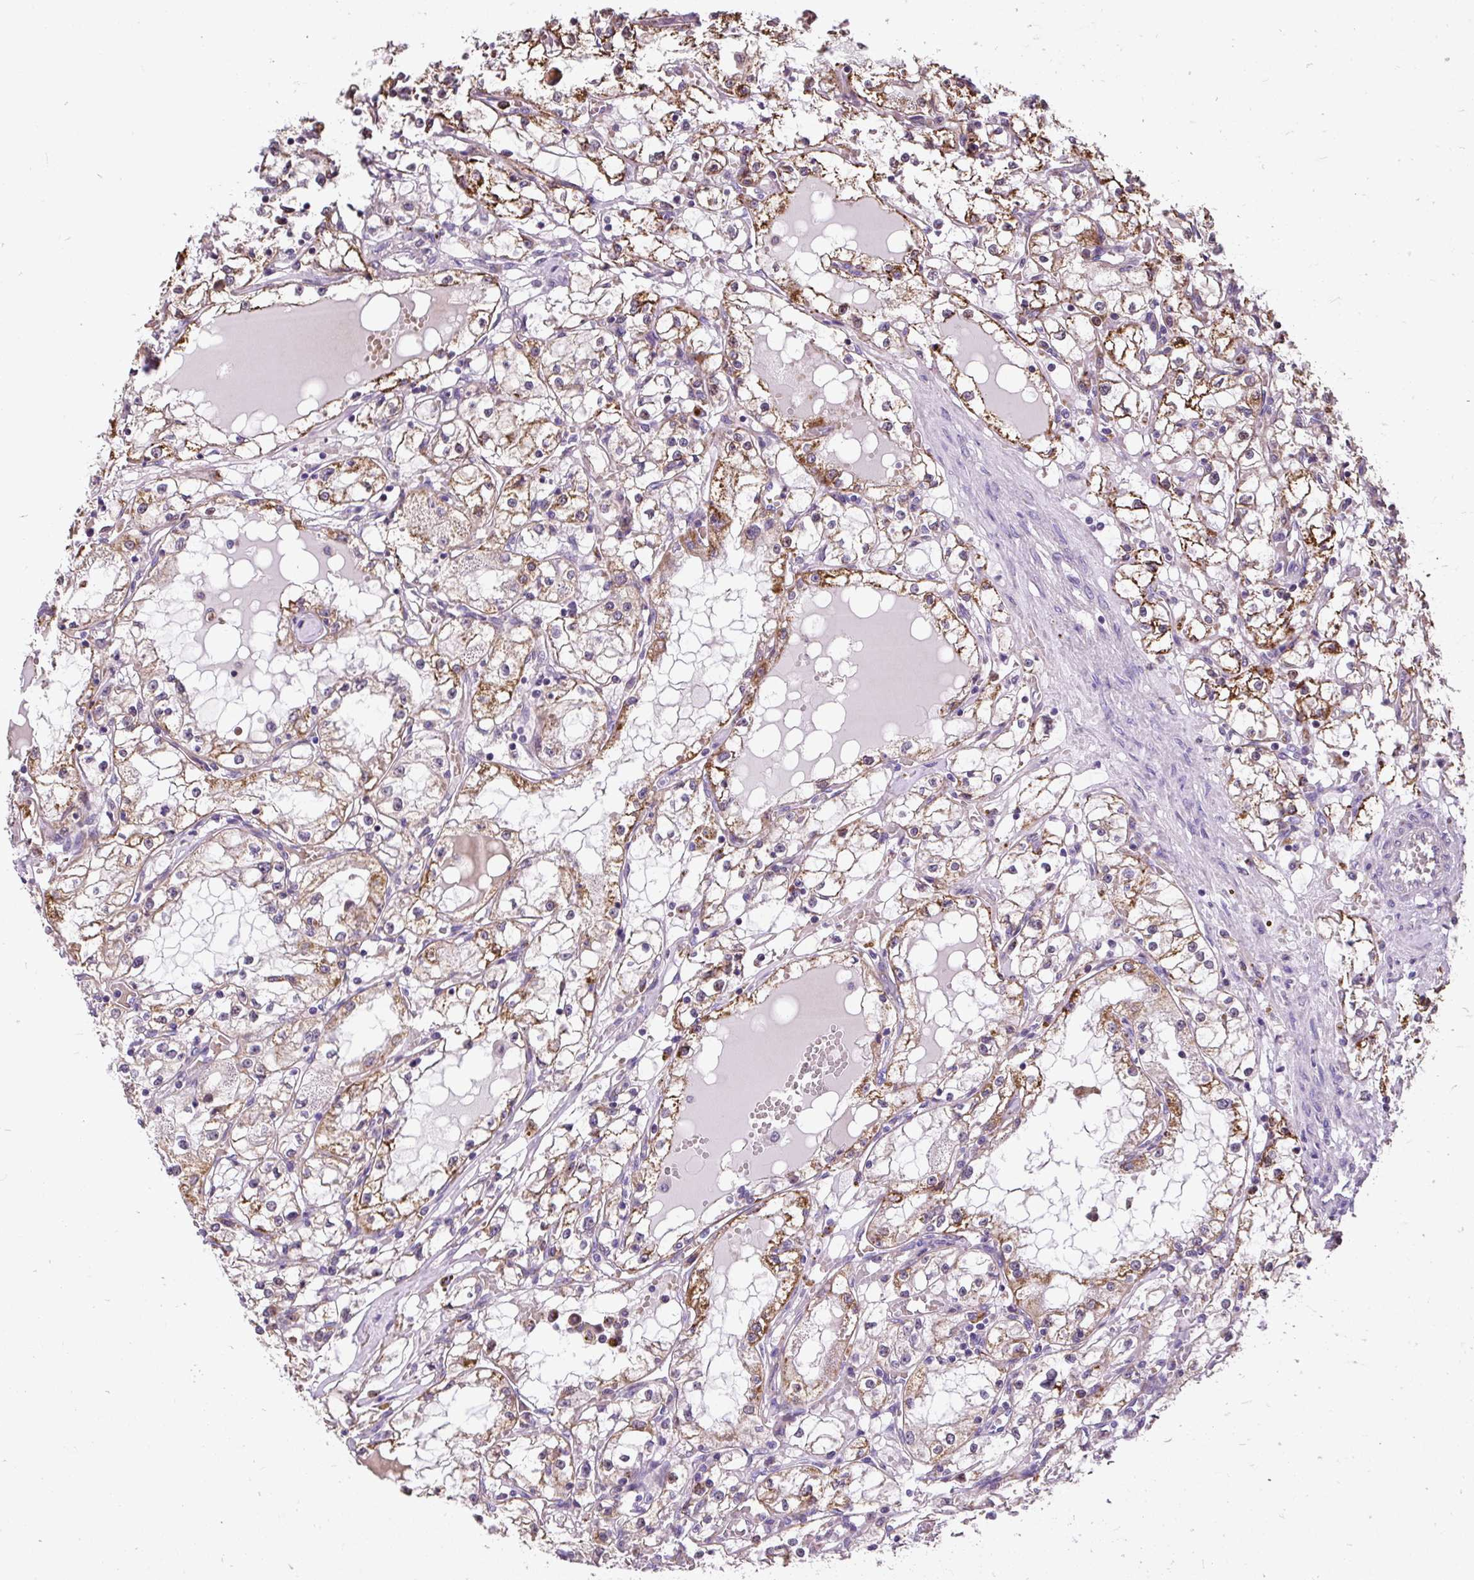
{"staining": {"intensity": "moderate", "quantity": "25%-75%", "location": "cytoplasmic/membranous"}, "tissue": "renal cancer", "cell_type": "Tumor cells", "image_type": "cancer", "snomed": [{"axis": "morphology", "description": "Adenocarcinoma, NOS"}, {"axis": "topography", "description": "Kidney"}], "caption": "A histopathology image showing moderate cytoplasmic/membranous positivity in approximately 25%-75% of tumor cells in renal cancer (adenocarcinoma), as visualized by brown immunohistochemical staining.", "gene": "PUS7L", "patient": {"sex": "male", "age": 56}}